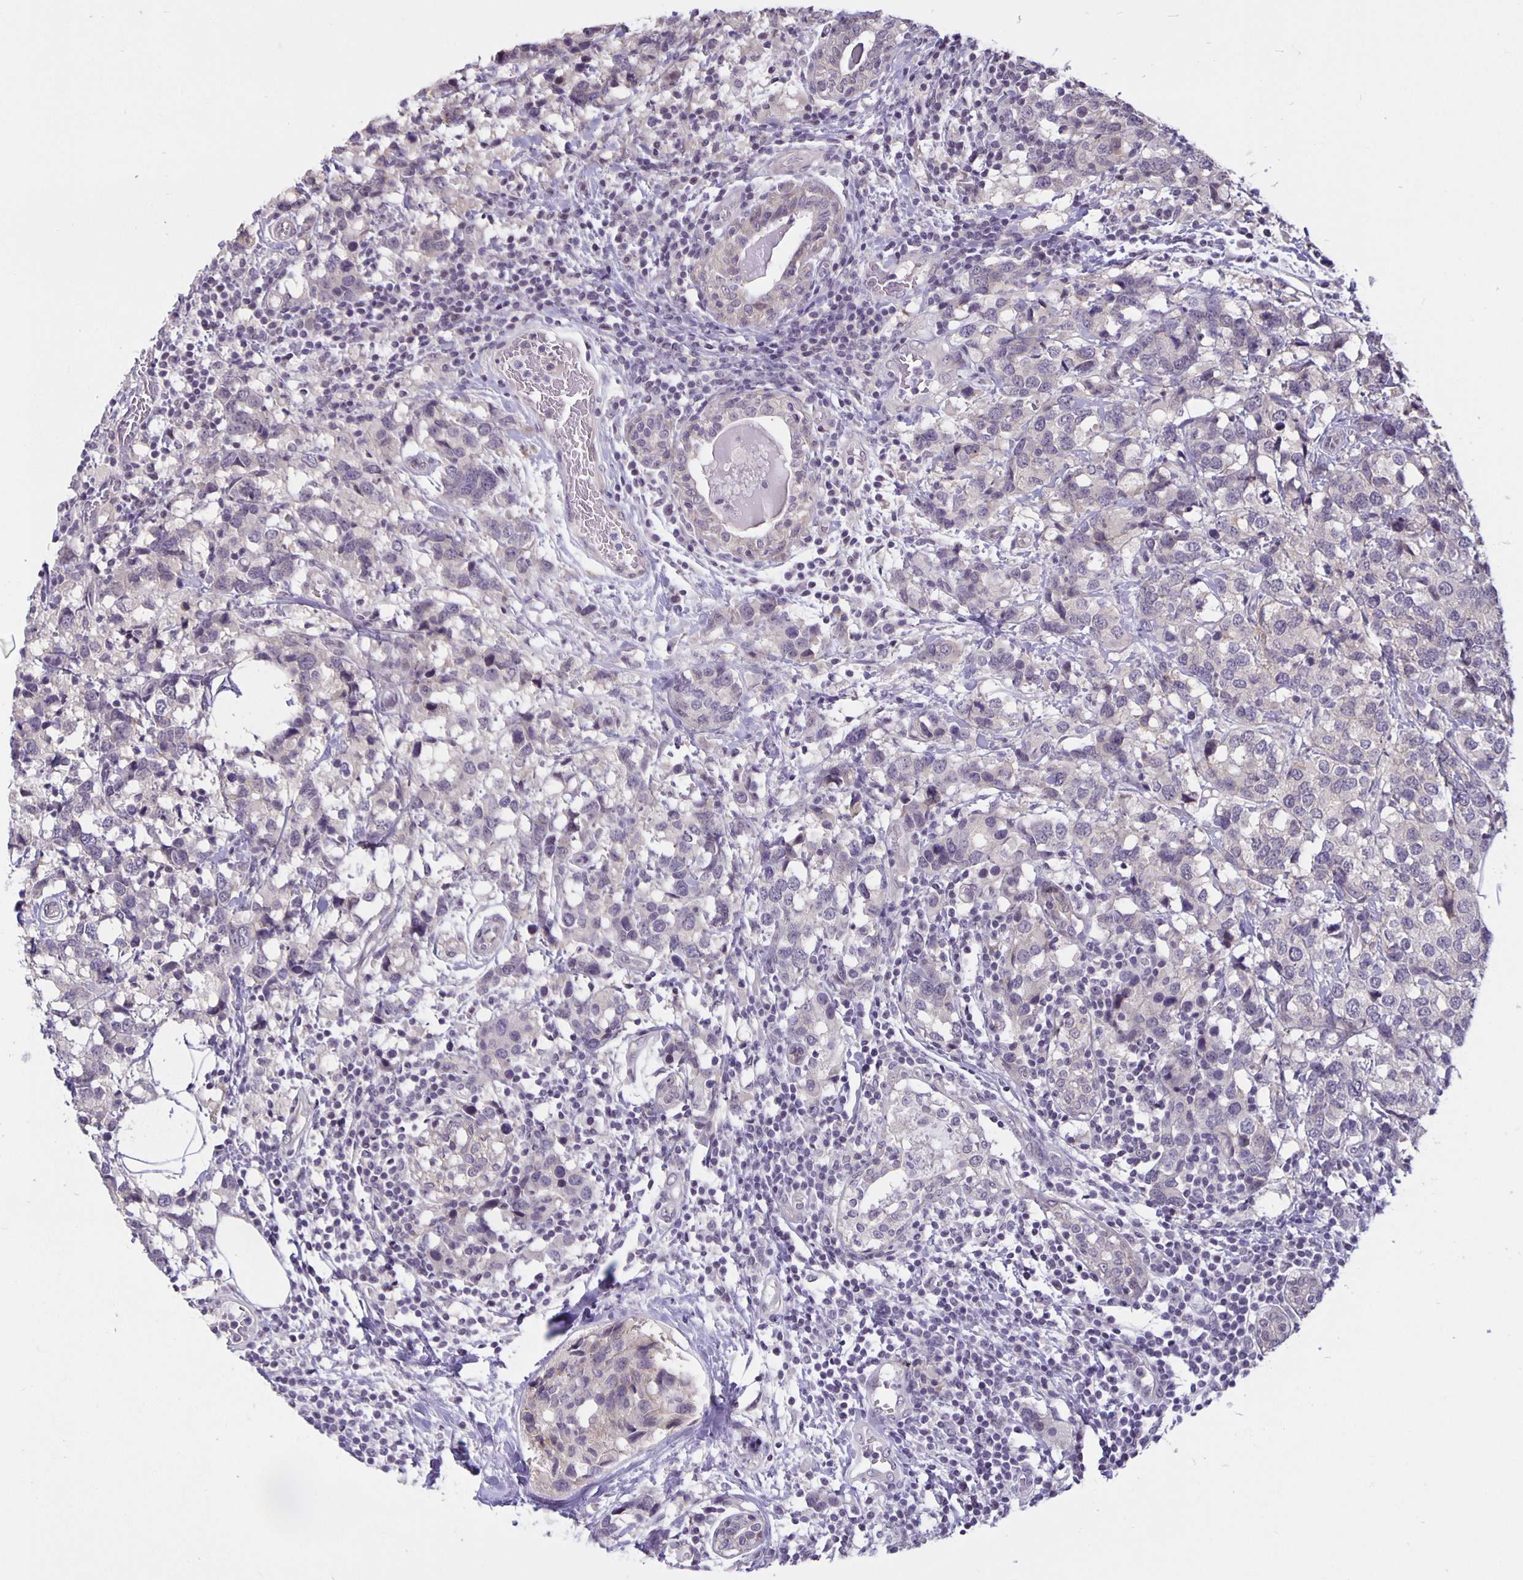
{"staining": {"intensity": "negative", "quantity": "none", "location": "none"}, "tissue": "breast cancer", "cell_type": "Tumor cells", "image_type": "cancer", "snomed": [{"axis": "morphology", "description": "Lobular carcinoma"}, {"axis": "topography", "description": "Breast"}], "caption": "The immunohistochemistry photomicrograph has no significant positivity in tumor cells of lobular carcinoma (breast) tissue.", "gene": "ARVCF", "patient": {"sex": "female", "age": 59}}